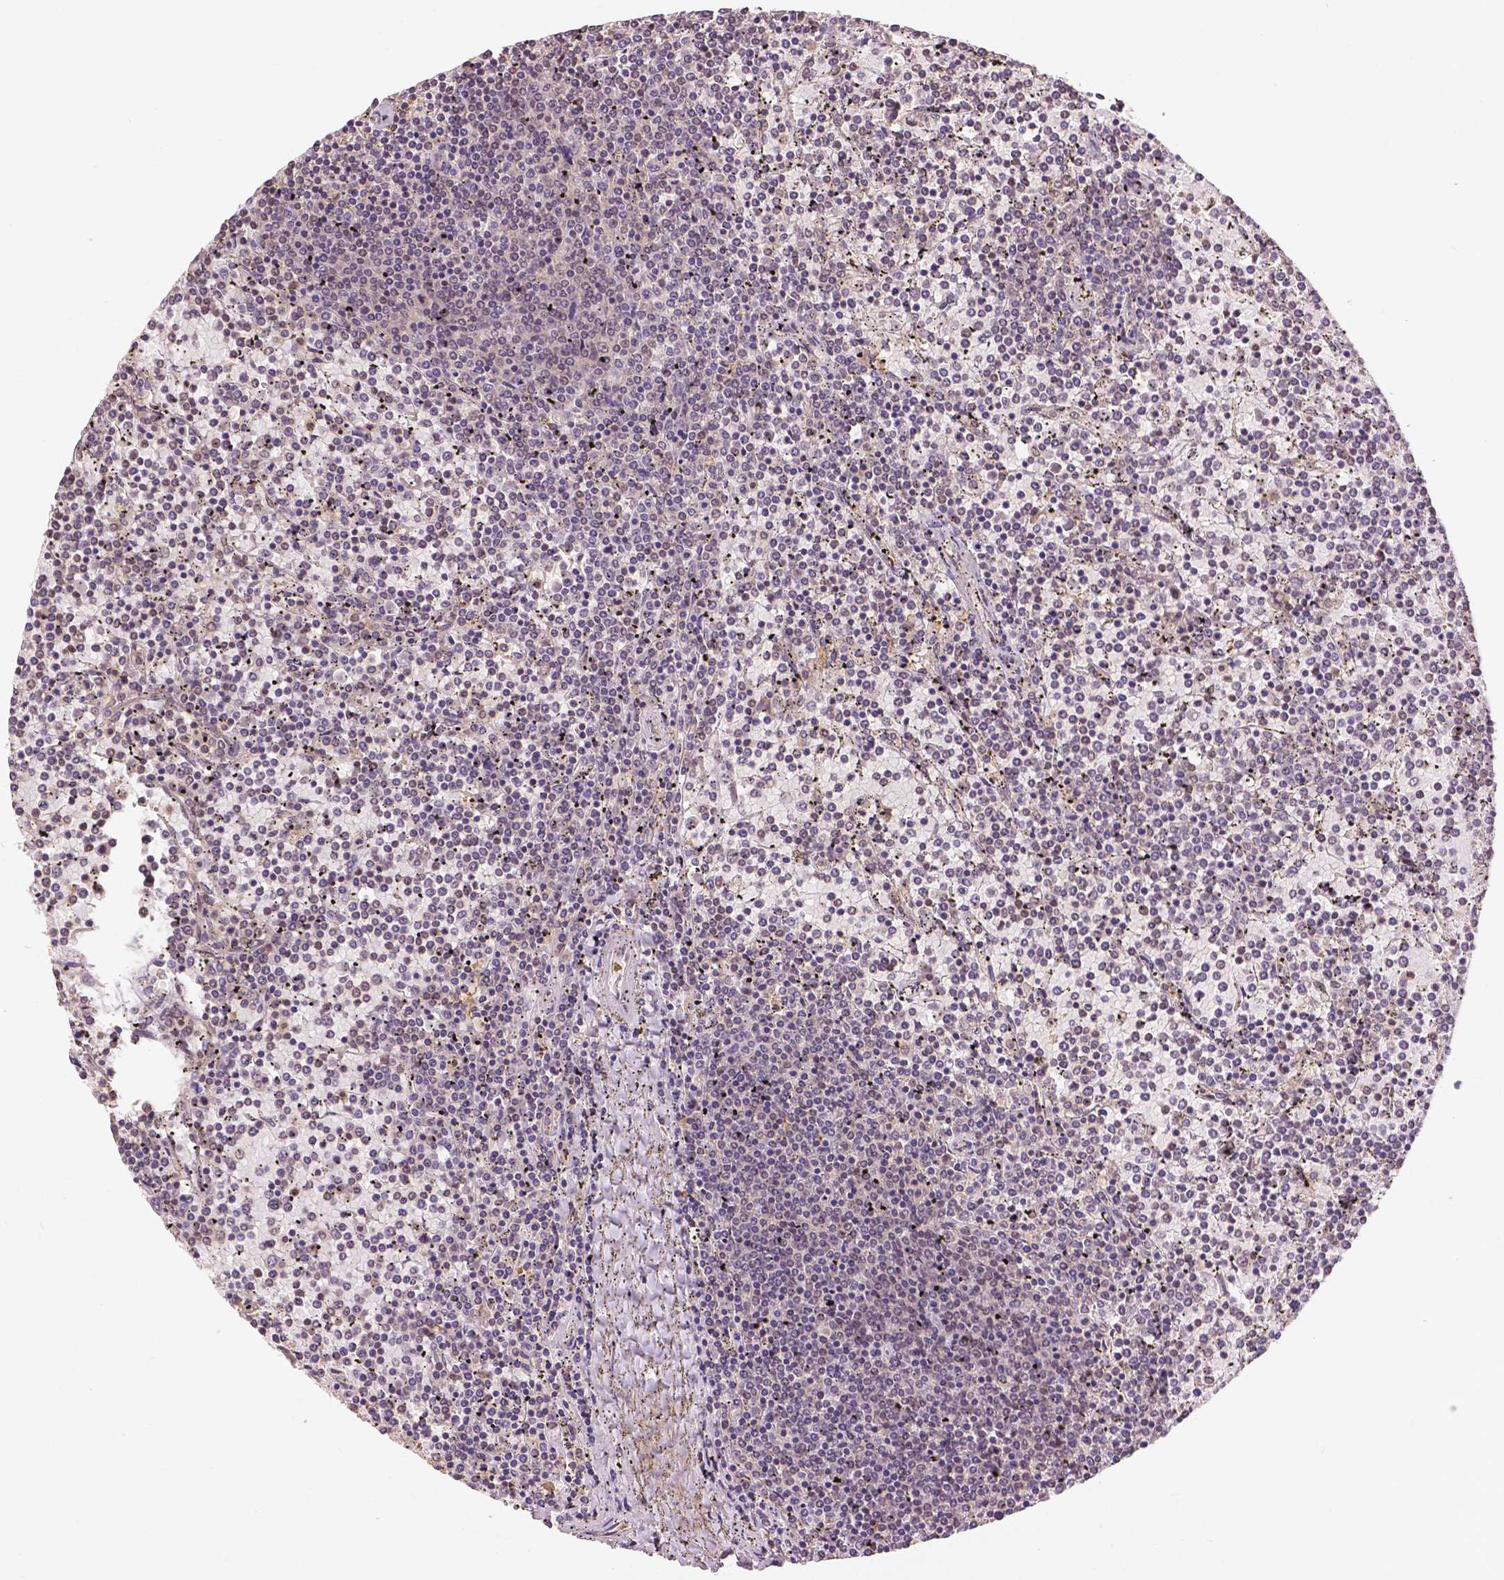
{"staining": {"intensity": "negative", "quantity": "none", "location": "none"}, "tissue": "lymphoma", "cell_type": "Tumor cells", "image_type": "cancer", "snomed": [{"axis": "morphology", "description": "Malignant lymphoma, non-Hodgkin's type, Low grade"}, {"axis": "topography", "description": "Spleen"}], "caption": "Lymphoma was stained to show a protein in brown. There is no significant positivity in tumor cells.", "gene": "MAP1LC3B", "patient": {"sex": "female", "age": 77}}